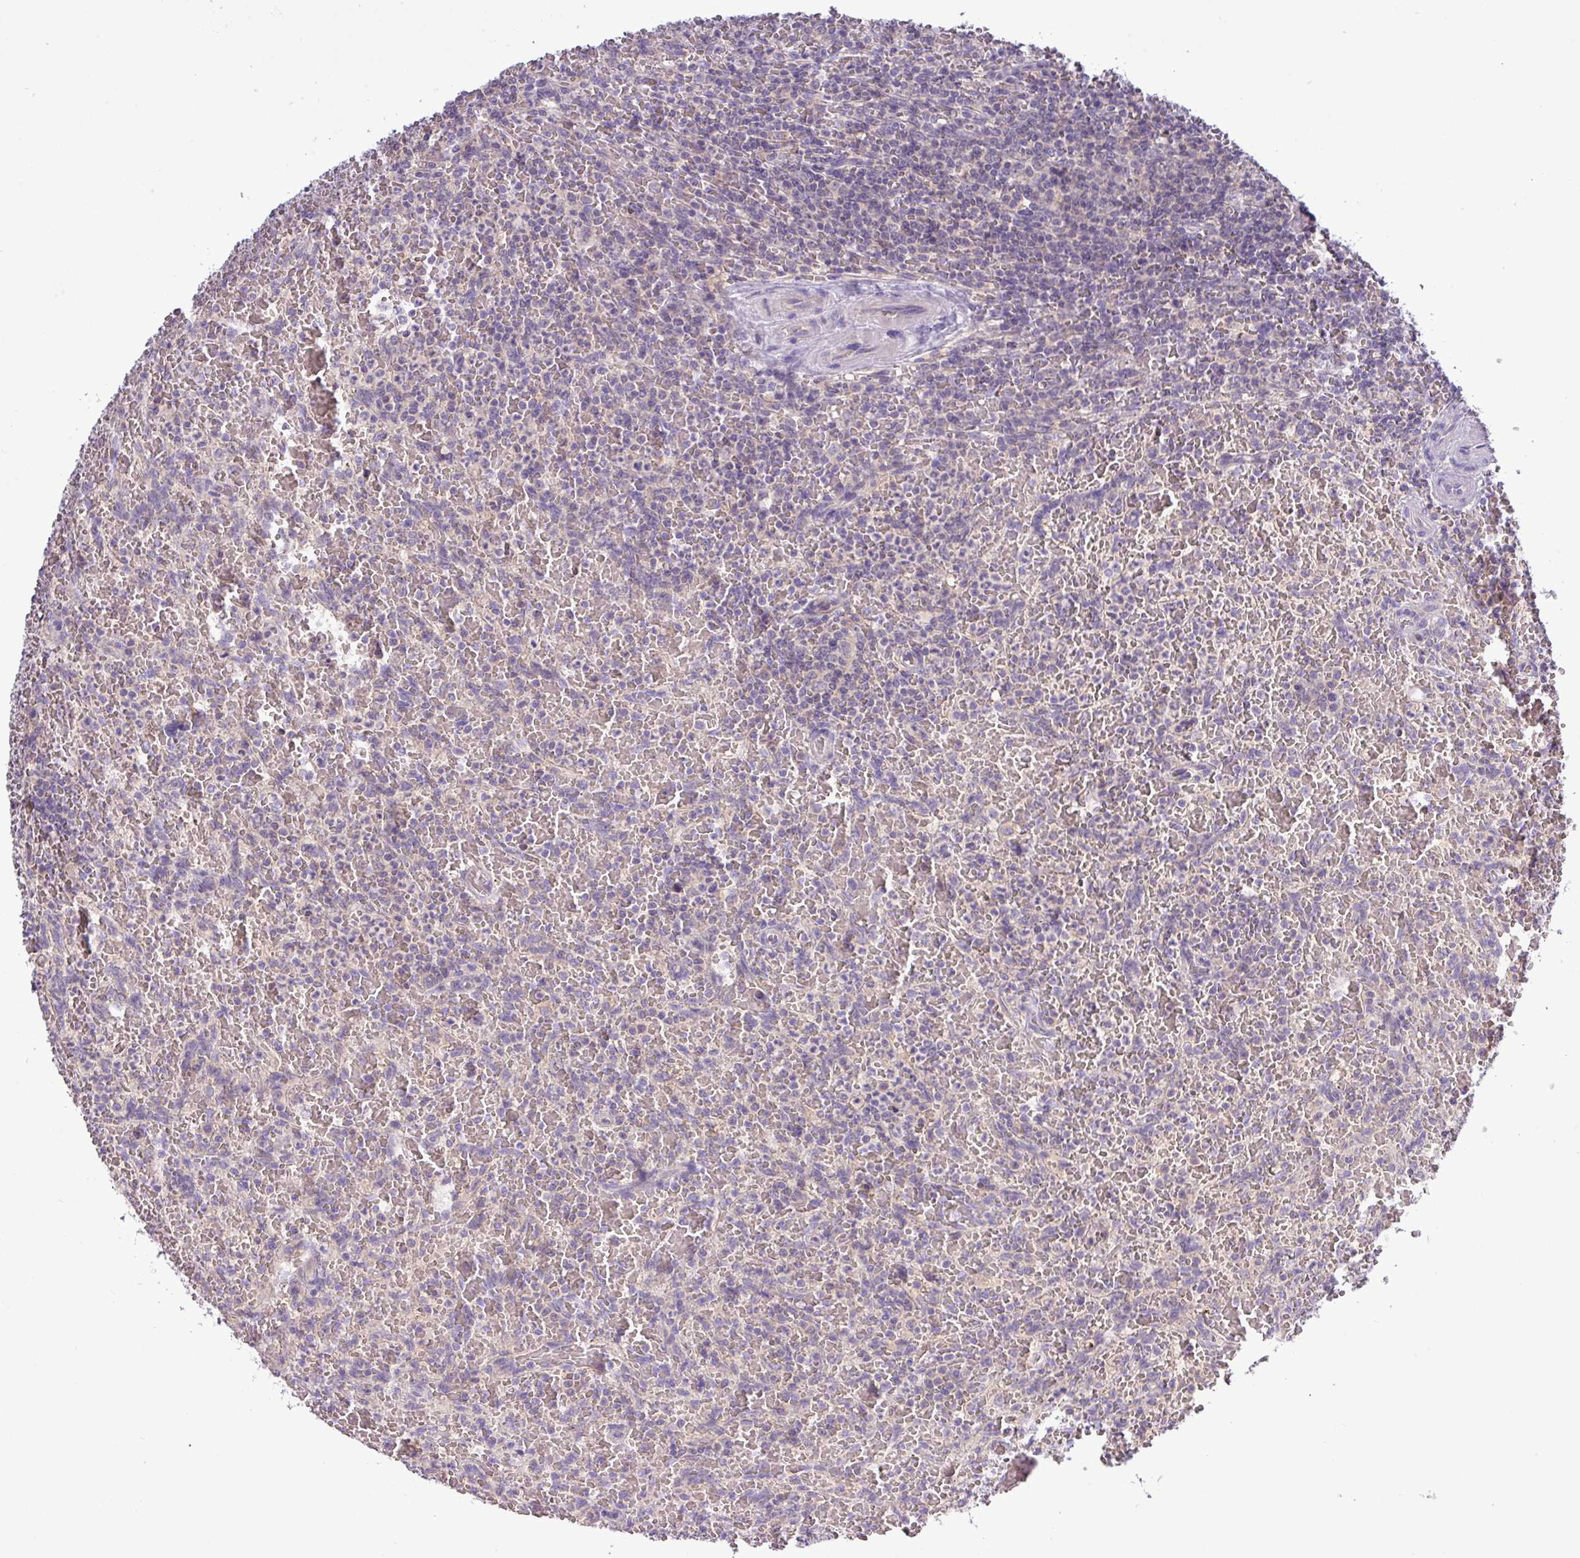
{"staining": {"intensity": "negative", "quantity": "none", "location": "none"}, "tissue": "lymphoma", "cell_type": "Tumor cells", "image_type": "cancer", "snomed": [{"axis": "morphology", "description": "Malignant lymphoma, non-Hodgkin's type, Low grade"}, {"axis": "topography", "description": "Spleen"}], "caption": "Image shows no protein staining in tumor cells of low-grade malignant lymphoma, non-Hodgkin's type tissue.", "gene": "TMEM62", "patient": {"sex": "female", "age": 64}}